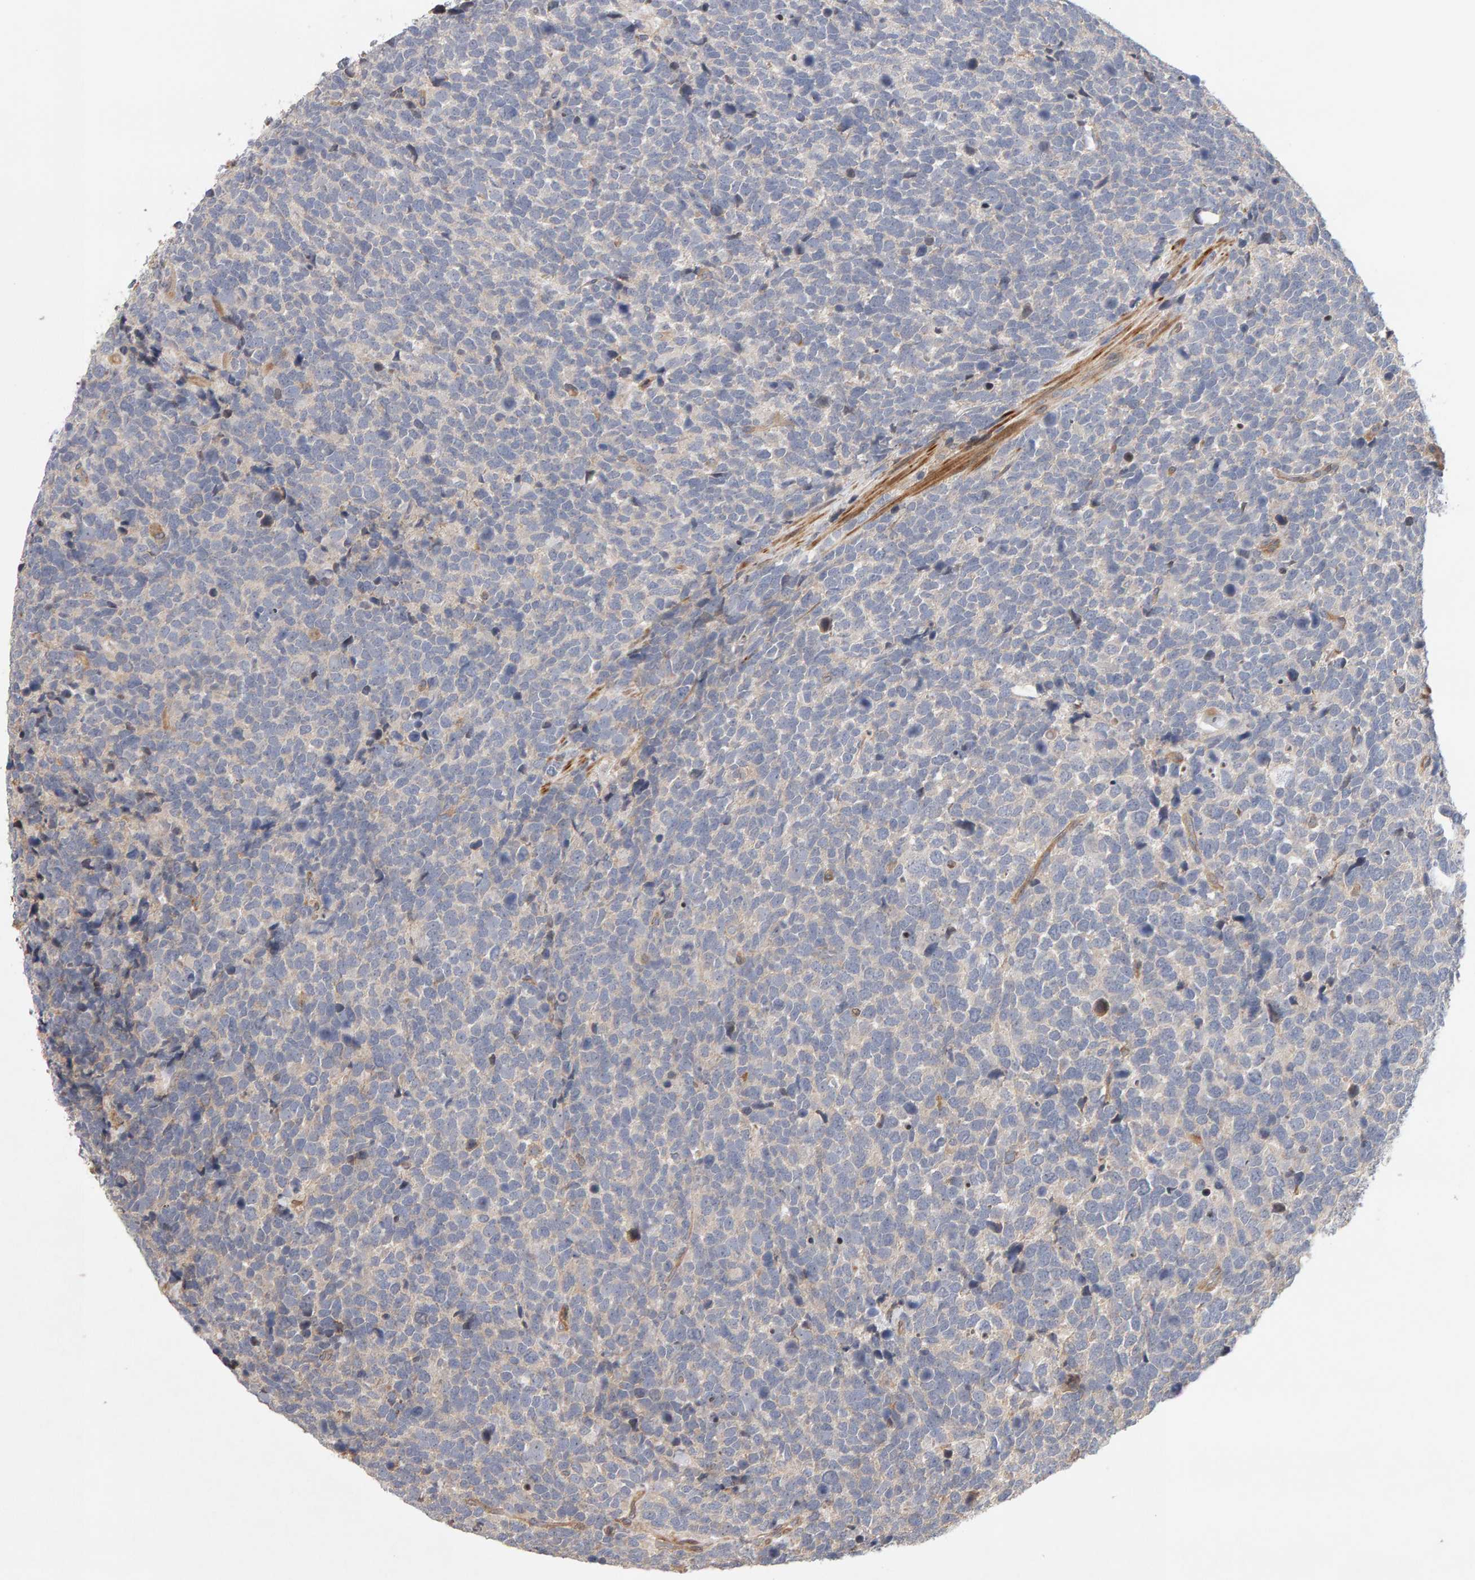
{"staining": {"intensity": "negative", "quantity": "none", "location": "none"}, "tissue": "urothelial cancer", "cell_type": "Tumor cells", "image_type": "cancer", "snomed": [{"axis": "morphology", "description": "Urothelial carcinoma, High grade"}, {"axis": "topography", "description": "Urinary bladder"}], "caption": "Immunohistochemical staining of human urothelial cancer demonstrates no significant expression in tumor cells.", "gene": "LZTS1", "patient": {"sex": "female", "age": 82}}